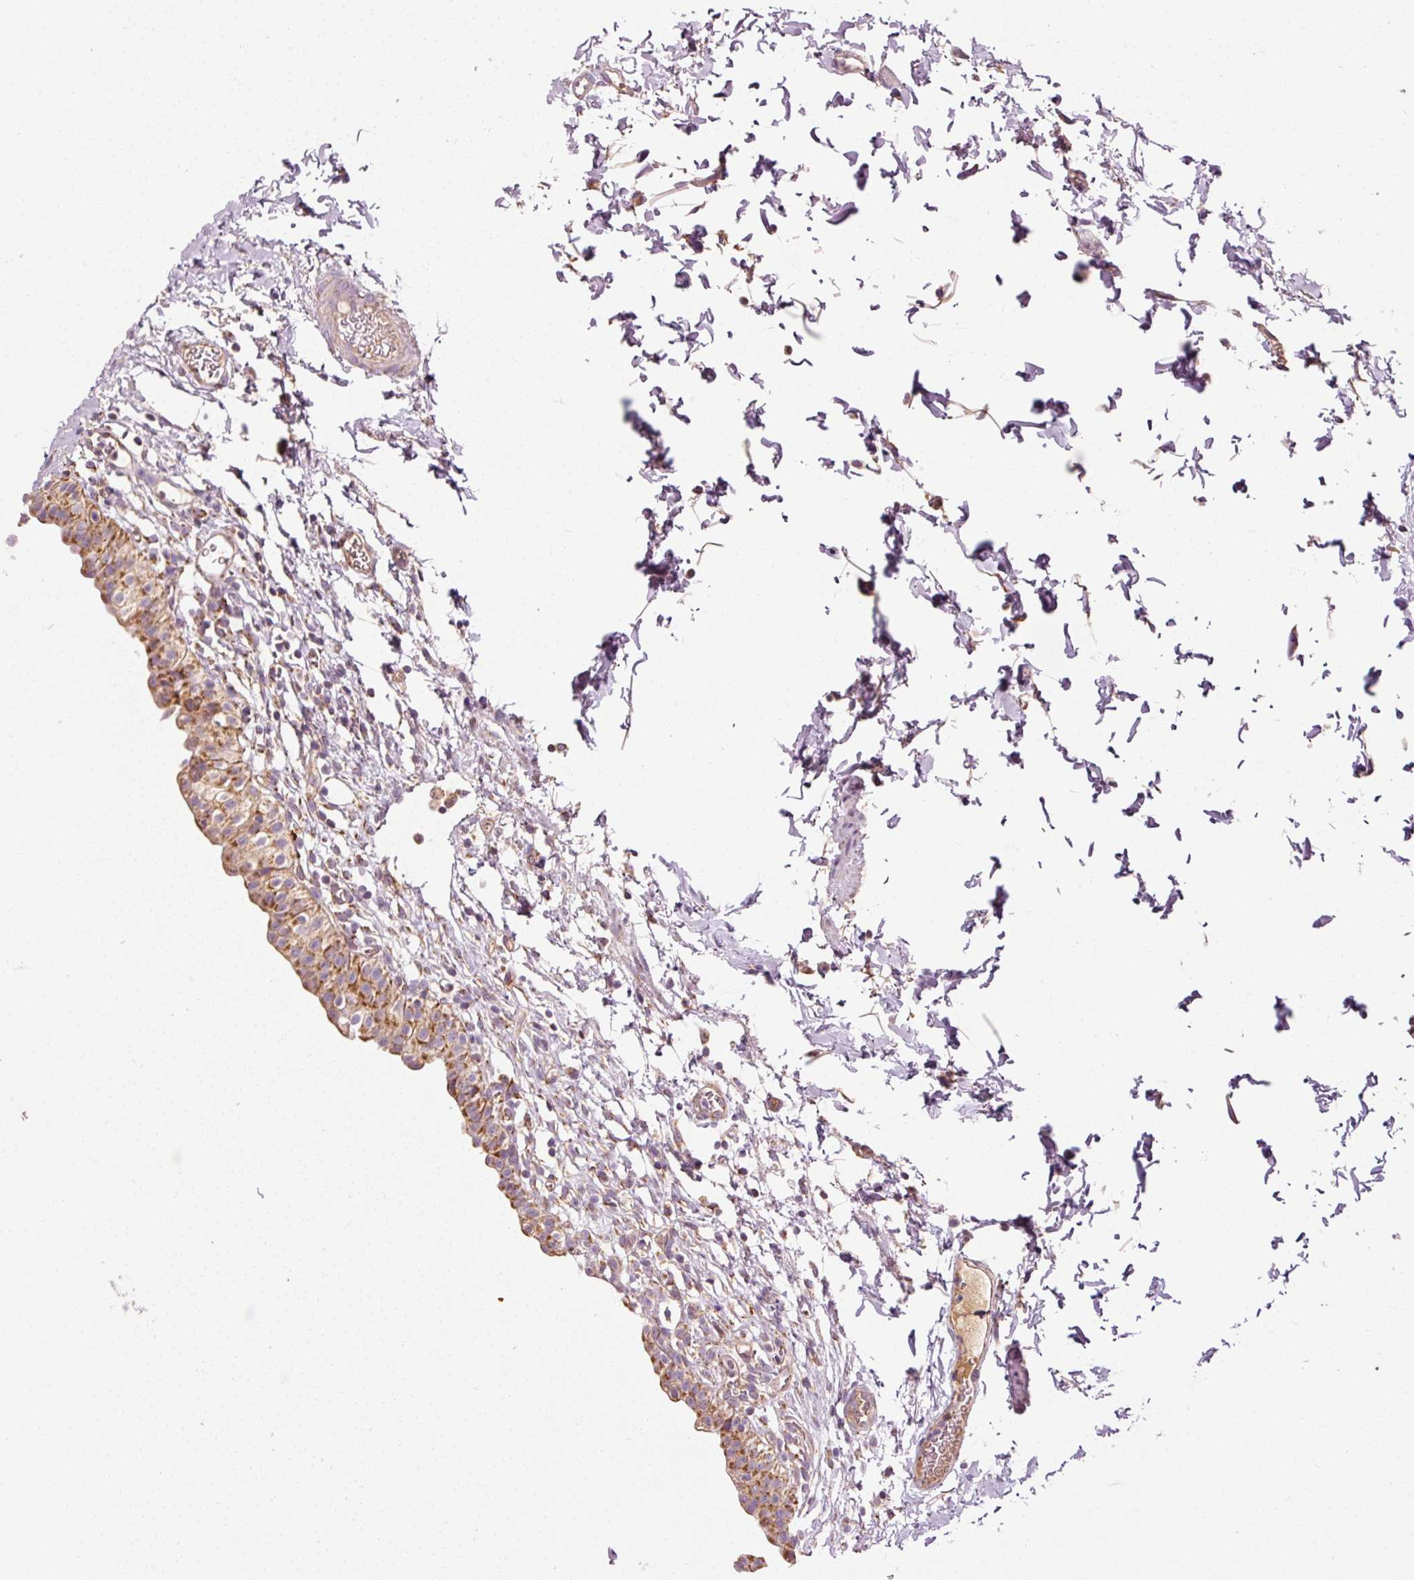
{"staining": {"intensity": "strong", "quantity": "25%-75%", "location": "cytoplasmic/membranous"}, "tissue": "urinary bladder", "cell_type": "Urothelial cells", "image_type": "normal", "snomed": [{"axis": "morphology", "description": "Normal tissue, NOS"}, {"axis": "topography", "description": "Urinary bladder"}, {"axis": "topography", "description": "Peripheral nerve tissue"}], "caption": "The micrograph shows a brown stain indicating the presence of a protein in the cytoplasmic/membranous of urothelial cells in urinary bladder. (DAB (3,3'-diaminobenzidine) IHC, brown staining for protein, blue staining for nuclei).", "gene": "NDUFB4", "patient": {"sex": "male", "age": 55}}